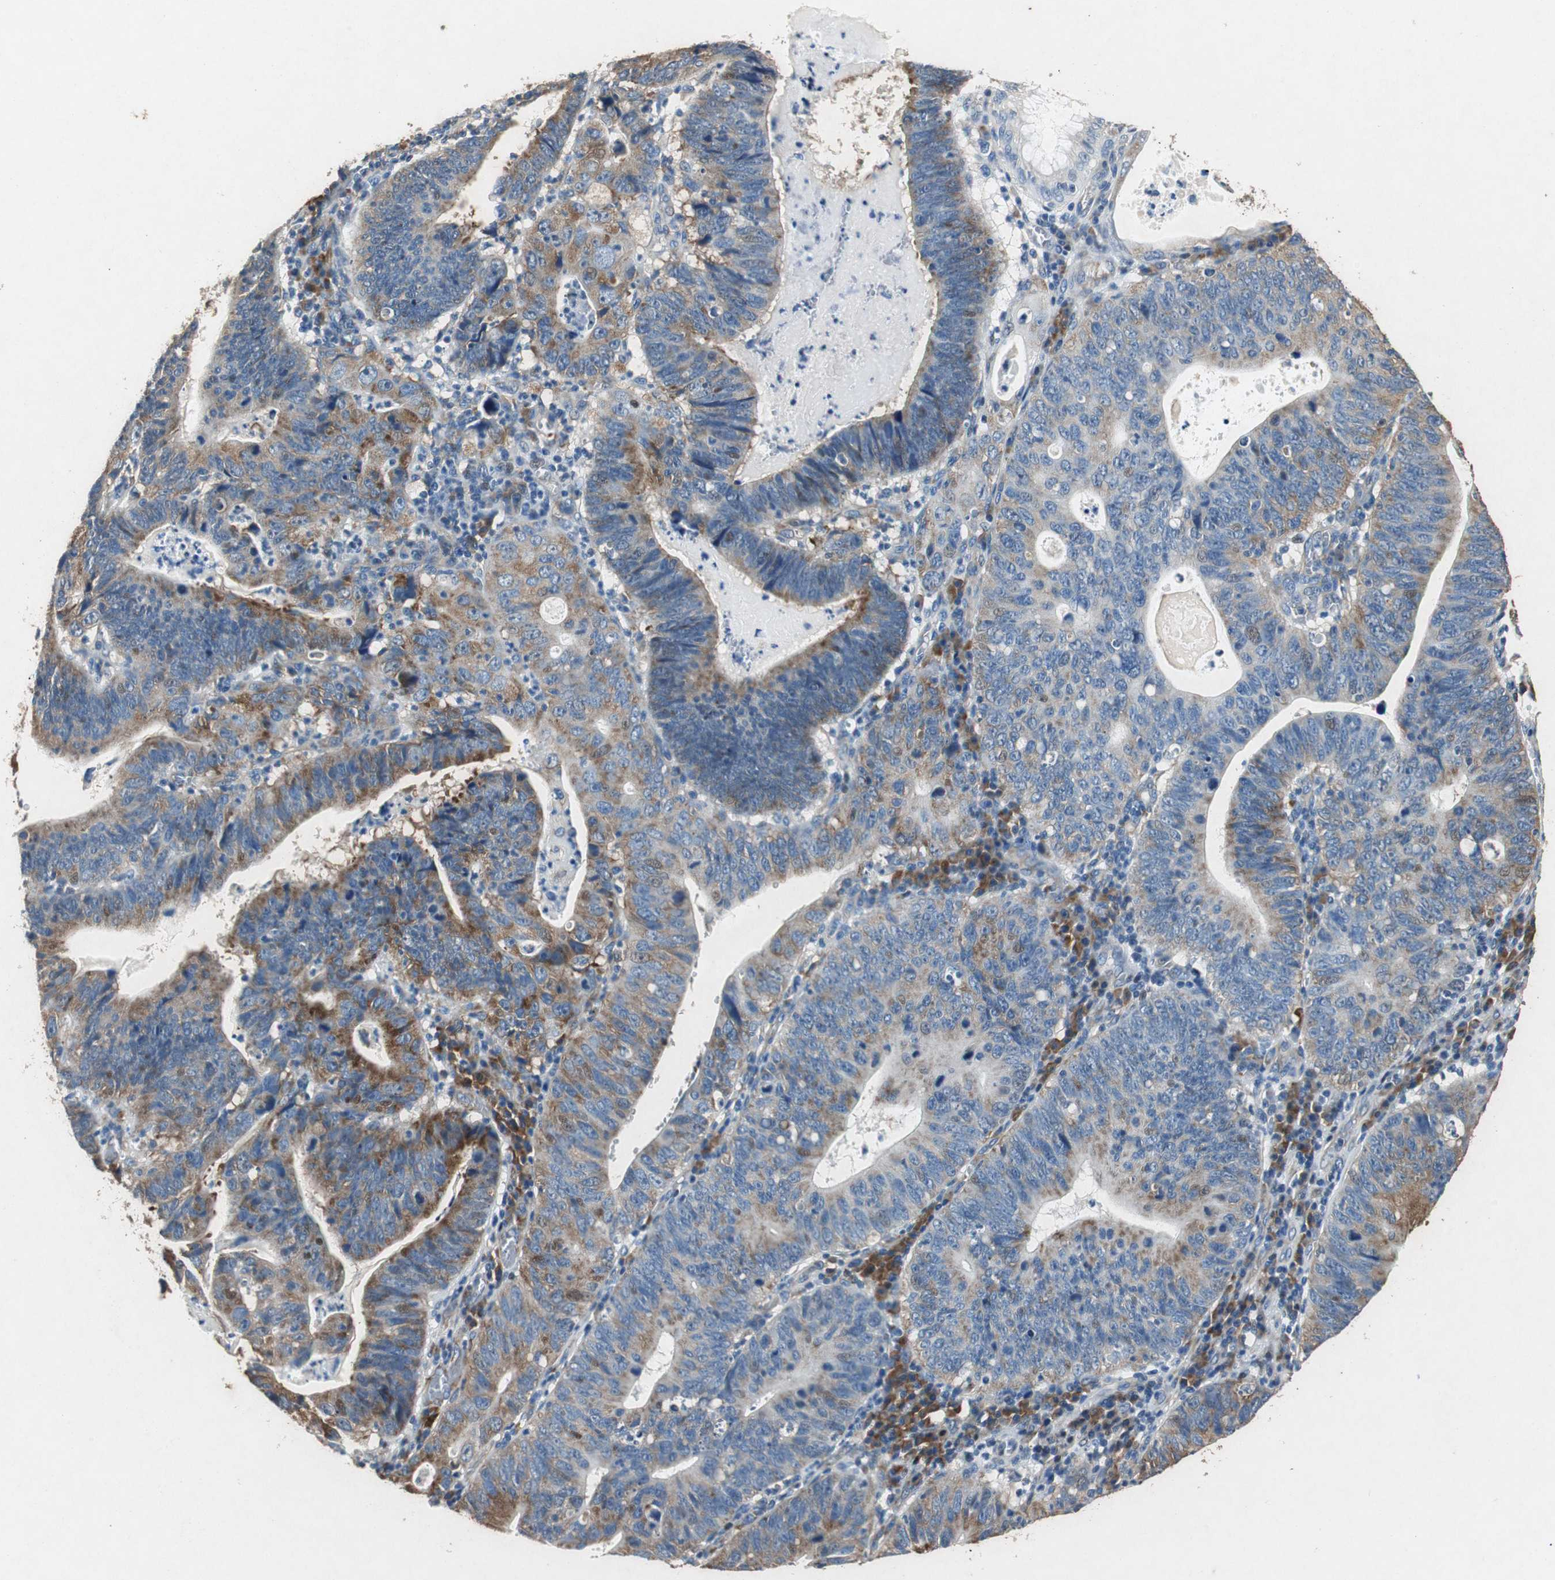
{"staining": {"intensity": "moderate", "quantity": "25%-75%", "location": "cytoplasmic/membranous"}, "tissue": "stomach cancer", "cell_type": "Tumor cells", "image_type": "cancer", "snomed": [{"axis": "morphology", "description": "Adenocarcinoma, NOS"}, {"axis": "topography", "description": "Stomach"}], "caption": "Immunohistochemistry (IHC) (DAB) staining of stomach cancer (adenocarcinoma) demonstrates moderate cytoplasmic/membranous protein expression in approximately 25%-75% of tumor cells.", "gene": "RPL35", "patient": {"sex": "male", "age": 59}}